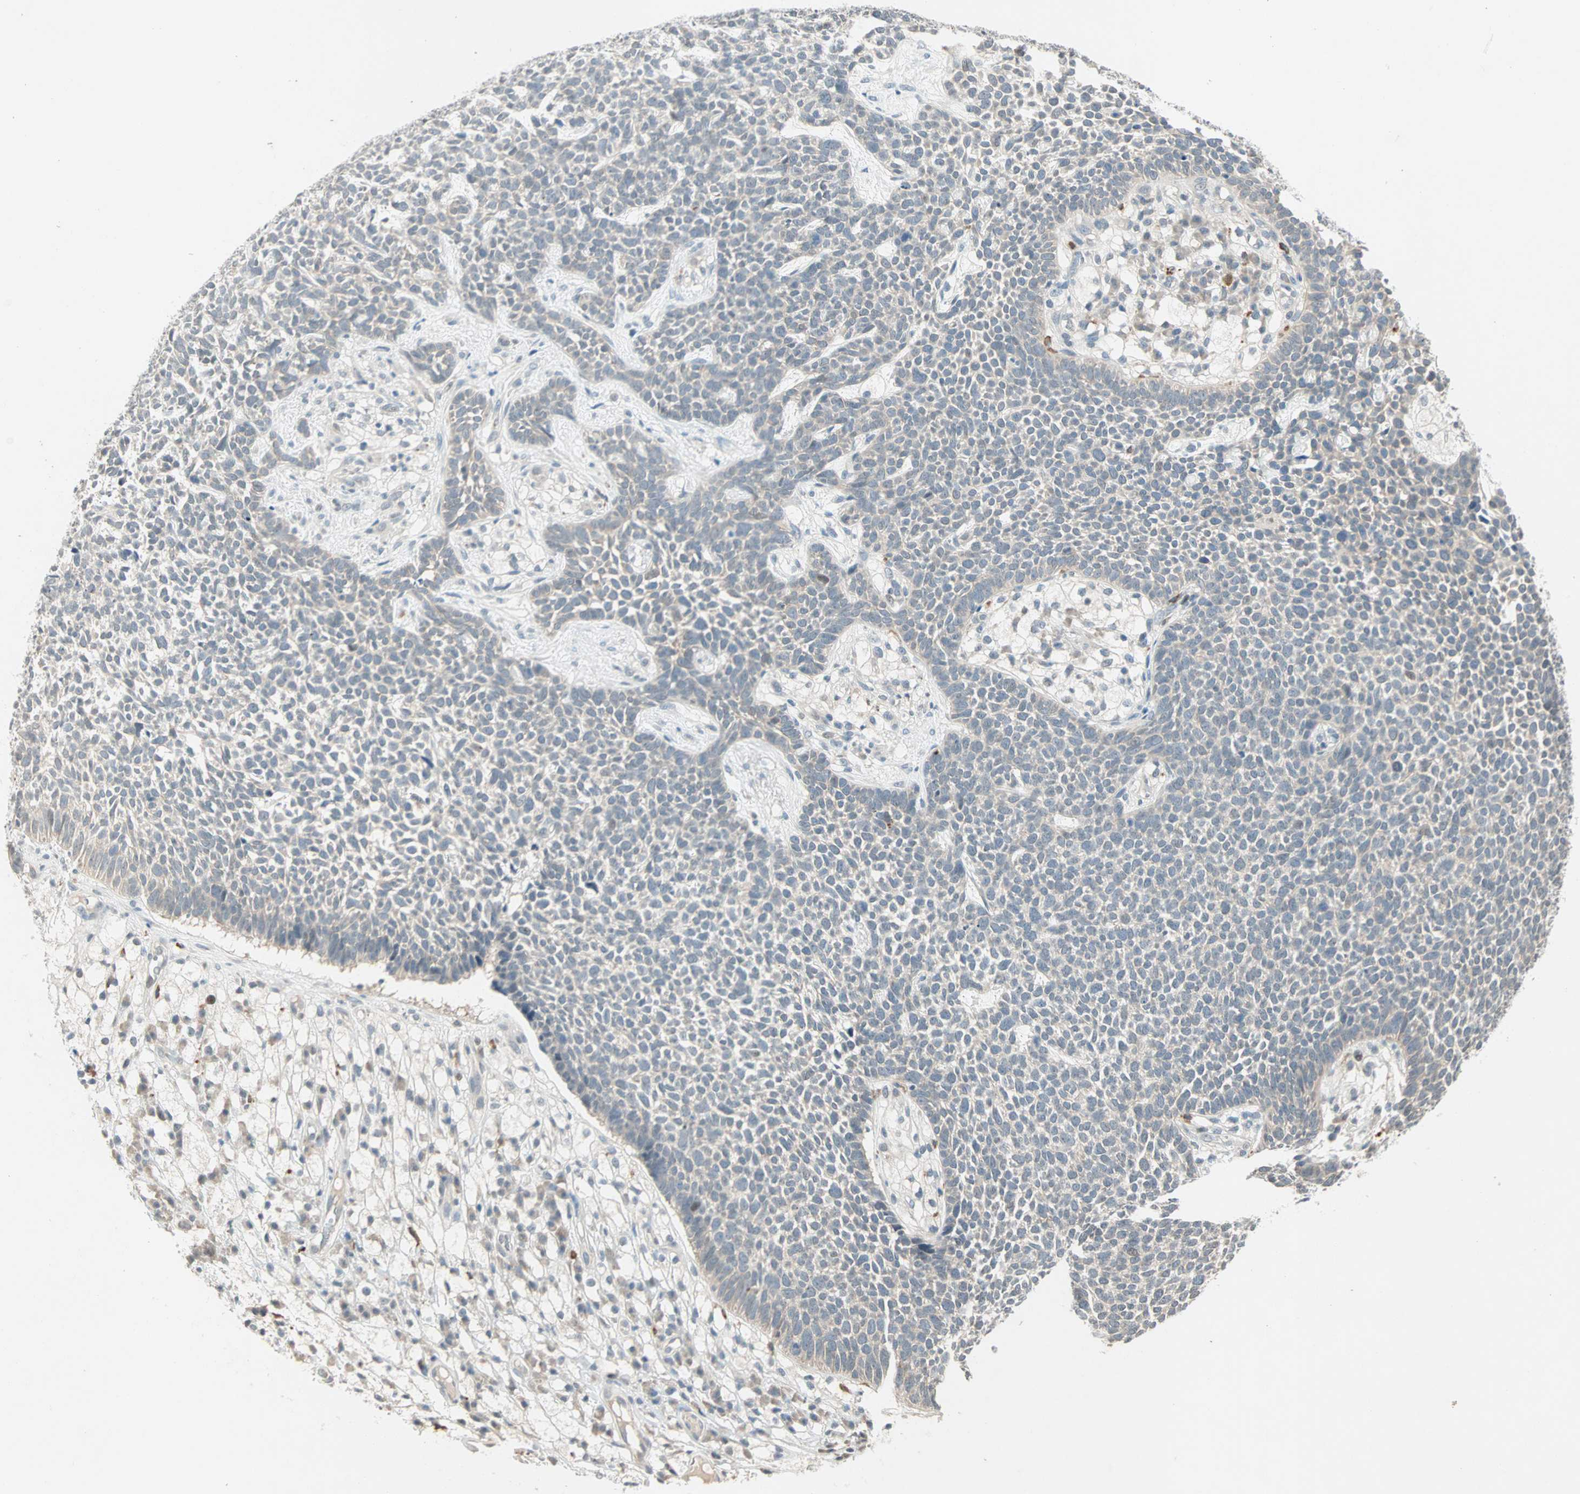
{"staining": {"intensity": "weak", "quantity": "<25%", "location": "cytoplasmic/membranous"}, "tissue": "skin cancer", "cell_type": "Tumor cells", "image_type": "cancer", "snomed": [{"axis": "morphology", "description": "Basal cell carcinoma"}, {"axis": "topography", "description": "Skin"}], "caption": "A high-resolution image shows immunohistochemistry staining of skin basal cell carcinoma, which demonstrates no significant positivity in tumor cells. Brightfield microscopy of immunohistochemistry stained with DAB (brown) and hematoxylin (blue), captured at high magnification.", "gene": "RTL6", "patient": {"sex": "female", "age": 84}}